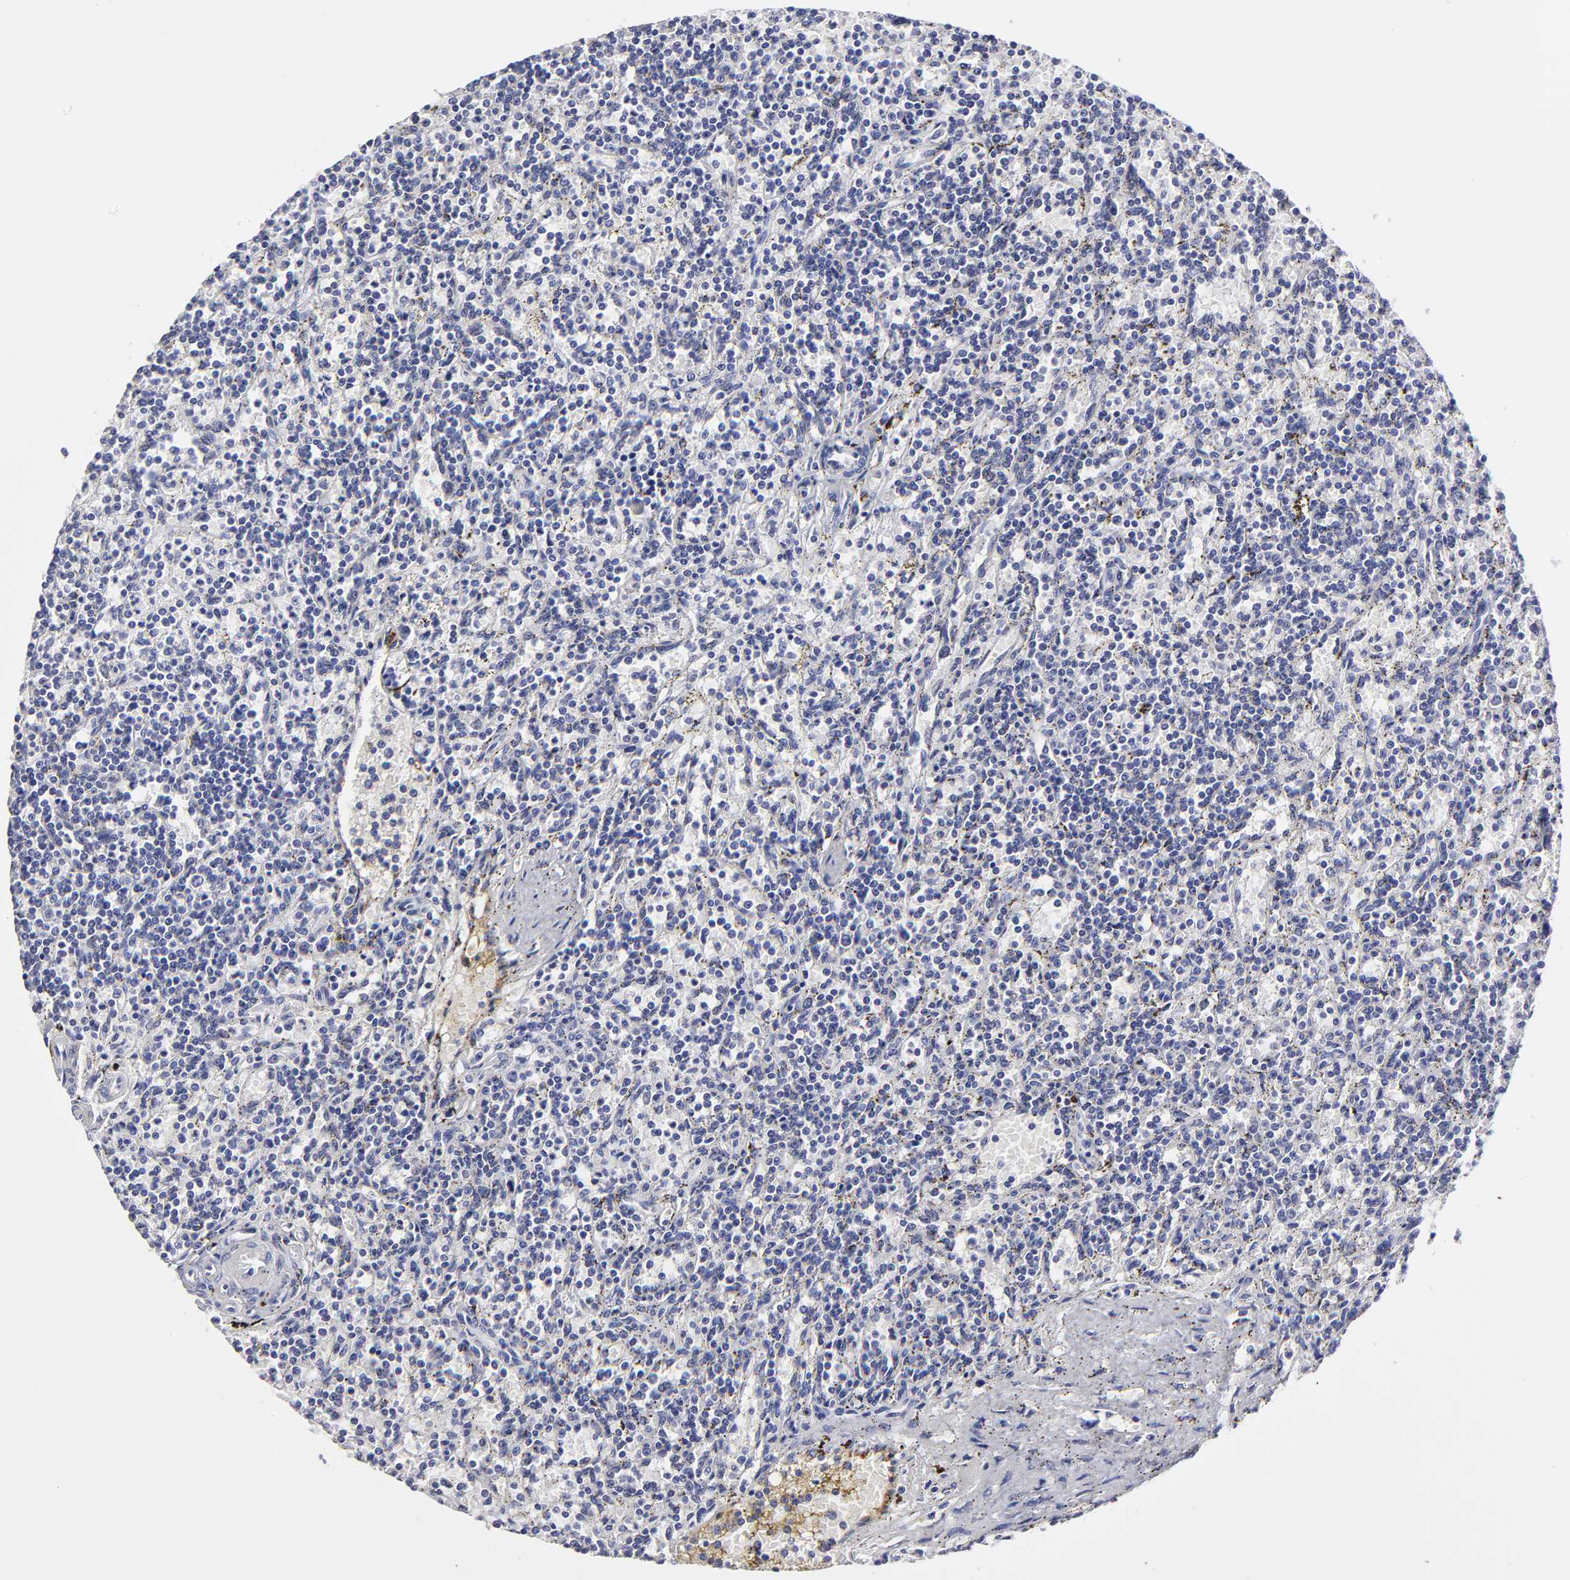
{"staining": {"intensity": "negative", "quantity": "none", "location": "none"}, "tissue": "lymphoma", "cell_type": "Tumor cells", "image_type": "cancer", "snomed": [{"axis": "morphology", "description": "Malignant lymphoma, non-Hodgkin's type, Low grade"}, {"axis": "topography", "description": "Spleen"}], "caption": "Tumor cells show no significant expression in malignant lymphoma, non-Hodgkin's type (low-grade).", "gene": "BTG2", "patient": {"sex": "male", "age": 73}}